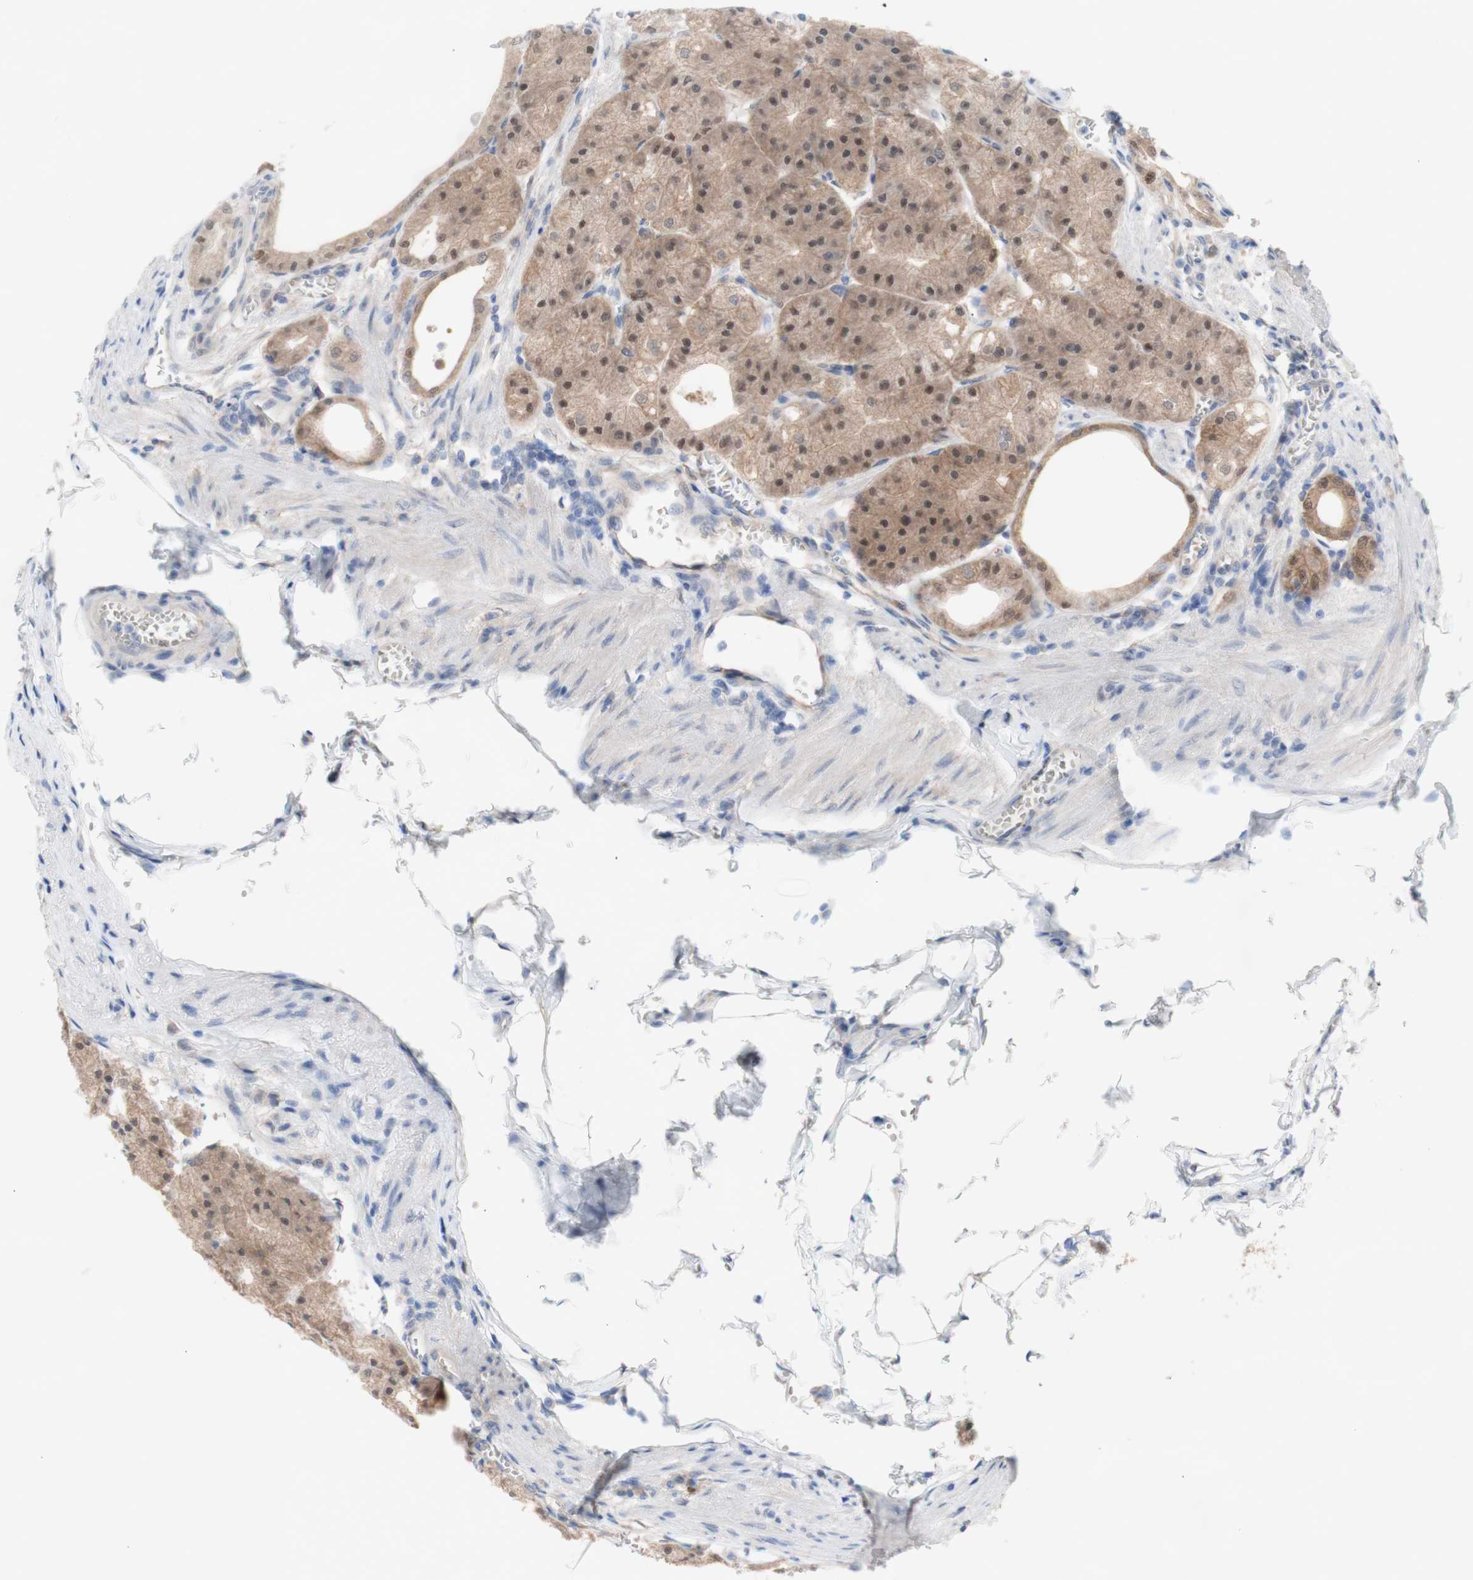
{"staining": {"intensity": "moderate", "quantity": ">75%", "location": "cytoplasmic/membranous,nuclear"}, "tissue": "stomach", "cell_type": "Glandular cells", "image_type": "normal", "snomed": [{"axis": "morphology", "description": "Normal tissue, NOS"}, {"axis": "topography", "description": "Stomach, lower"}], "caption": "Immunohistochemical staining of benign stomach shows medium levels of moderate cytoplasmic/membranous,nuclear staining in approximately >75% of glandular cells.", "gene": "PRMT5", "patient": {"sex": "male", "age": 71}}